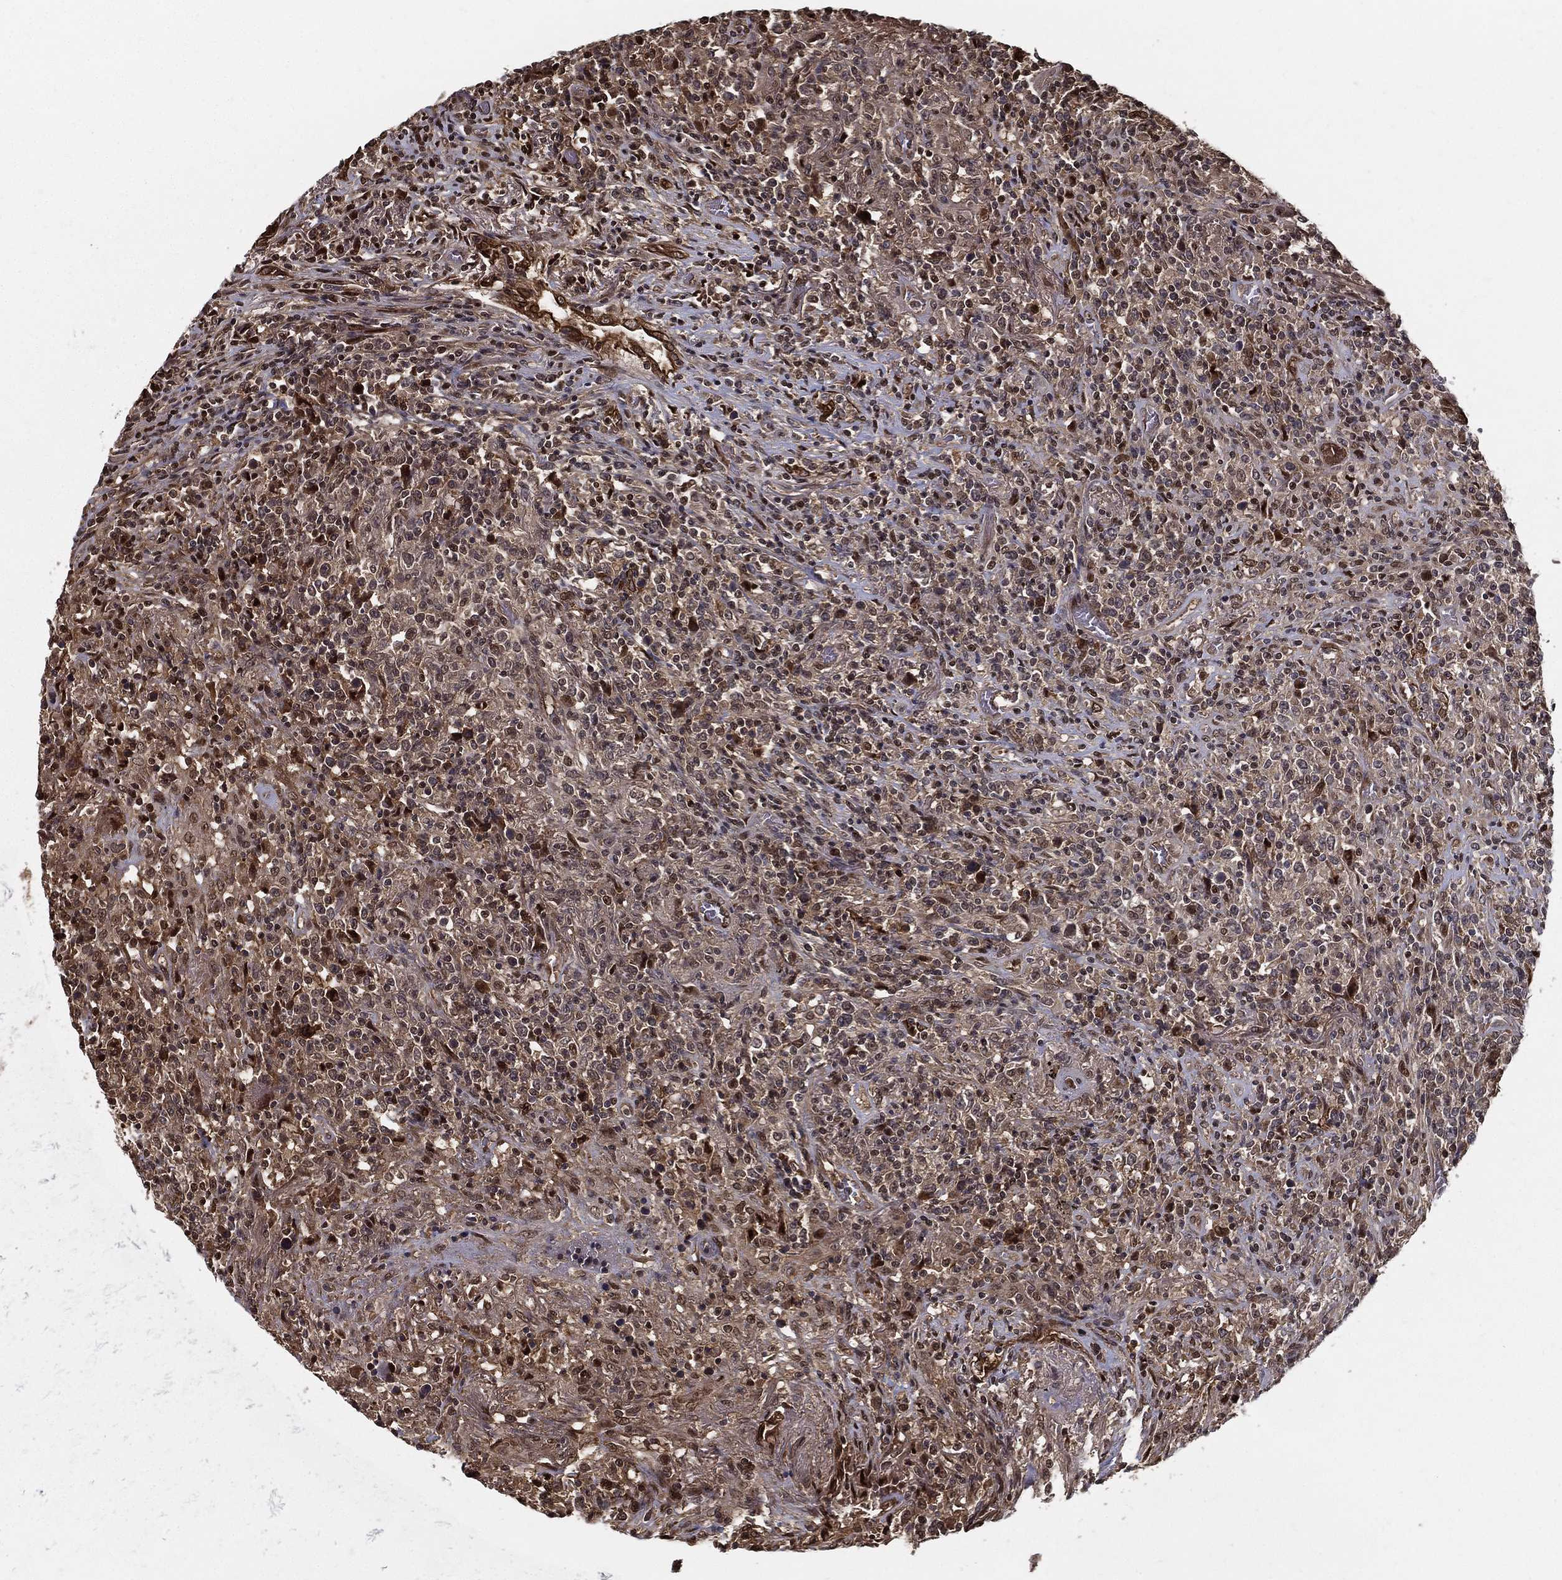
{"staining": {"intensity": "moderate", "quantity": "<25%", "location": "cytoplasmic/membranous,nuclear"}, "tissue": "lymphoma", "cell_type": "Tumor cells", "image_type": "cancer", "snomed": [{"axis": "morphology", "description": "Malignant lymphoma, non-Hodgkin's type, High grade"}, {"axis": "topography", "description": "Lung"}], "caption": "Immunohistochemistry (IHC) (DAB (3,3'-diaminobenzidine)) staining of lymphoma shows moderate cytoplasmic/membranous and nuclear protein positivity in approximately <25% of tumor cells.", "gene": "SLC6A6", "patient": {"sex": "male", "age": 79}}